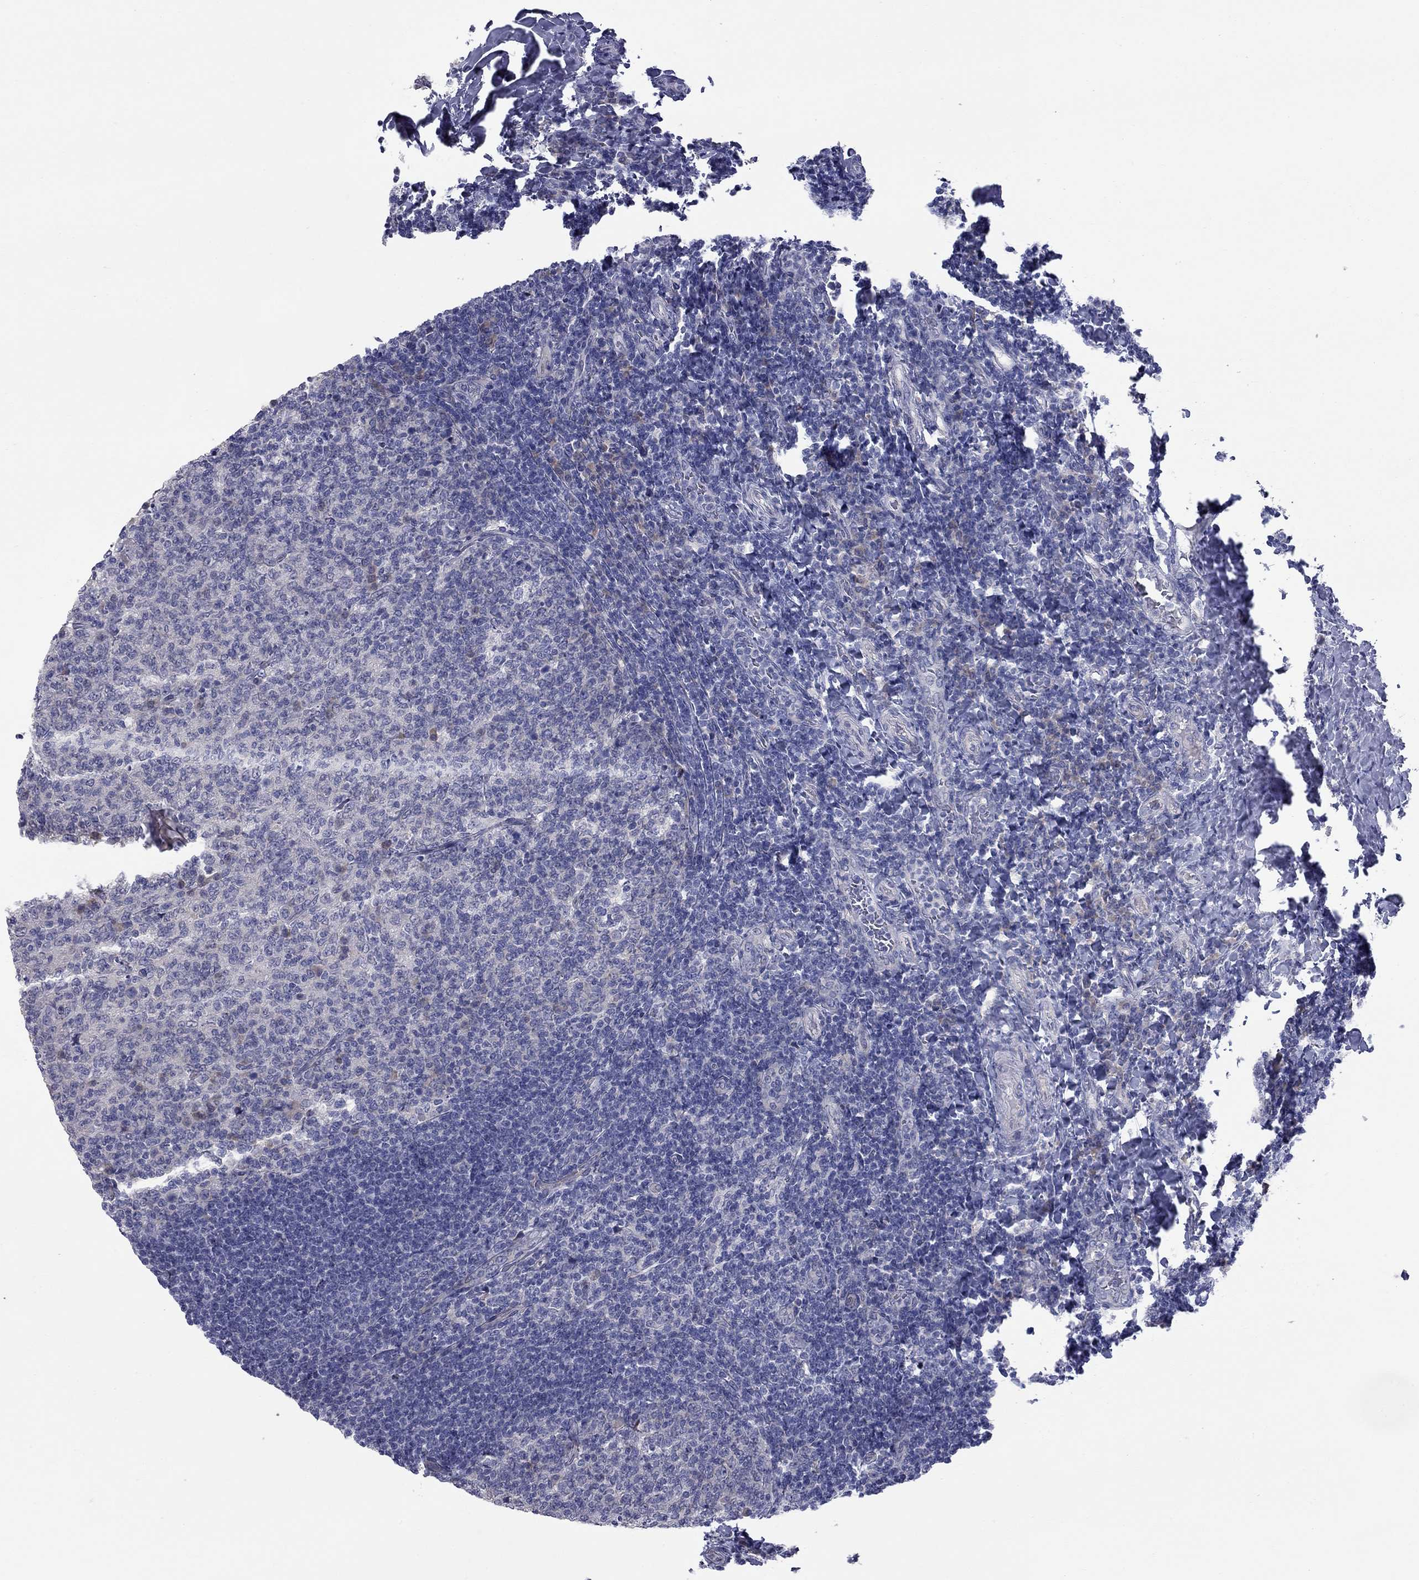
{"staining": {"intensity": "negative", "quantity": "none", "location": "none"}, "tissue": "tonsil", "cell_type": "Germinal center cells", "image_type": "normal", "snomed": [{"axis": "morphology", "description": "Normal tissue, NOS"}, {"axis": "topography", "description": "Tonsil"}], "caption": "IHC of unremarkable human tonsil demonstrates no positivity in germinal center cells.", "gene": "UNC119B", "patient": {"sex": "female", "age": 10}}